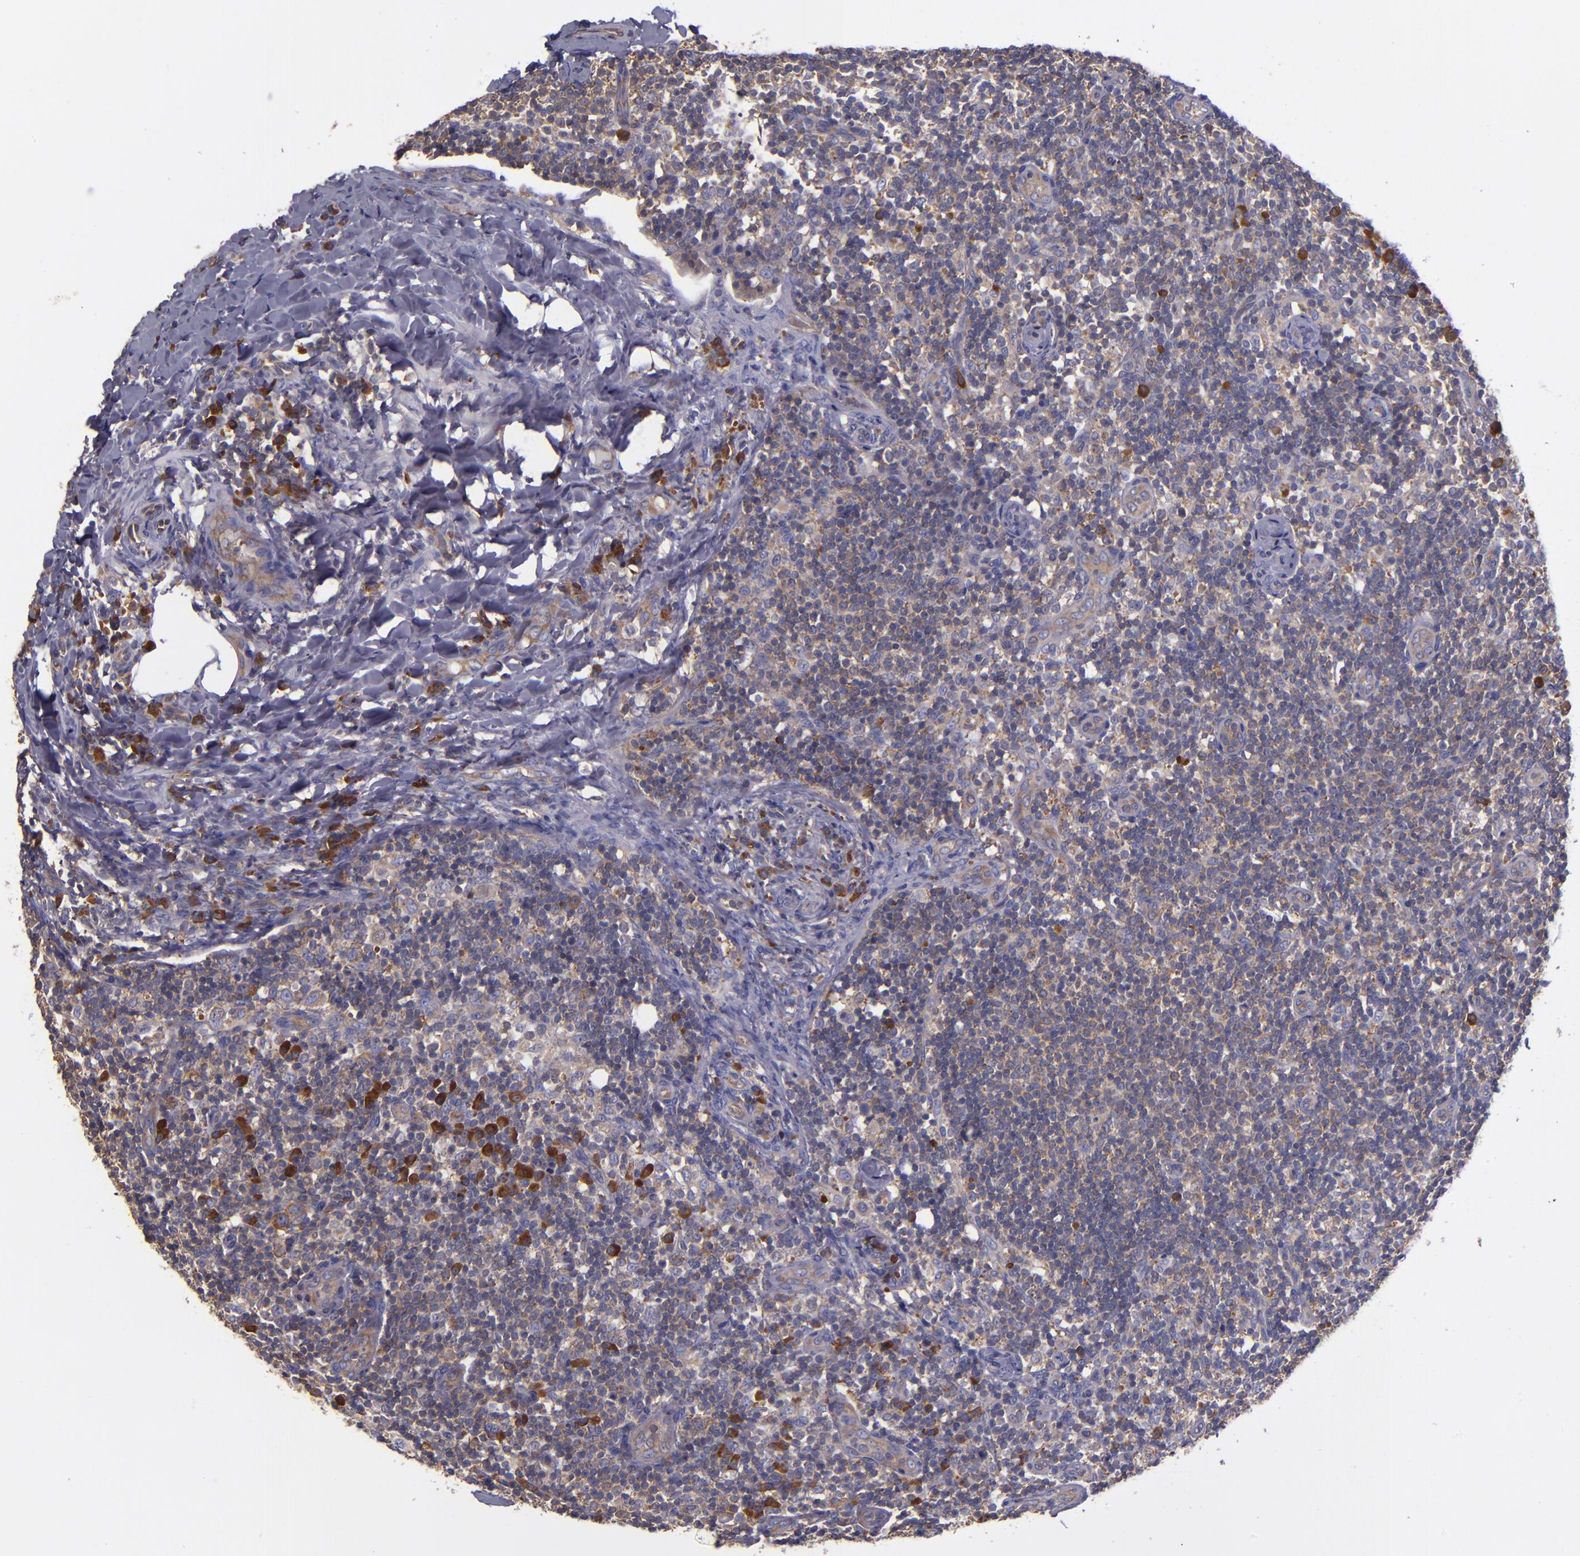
{"staining": {"intensity": "weak", "quantity": ">75%", "location": "cytoplasmic/membranous"}, "tissue": "lymph node", "cell_type": "Germinal center cells", "image_type": "normal", "snomed": [{"axis": "morphology", "description": "Normal tissue, NOS"}, {"axis": "morphology", "description": "Inflammation, NOS"}, {"axis": "topography", "description": "Lymph node"}], "caption": "This is a micrograph of immunohistochemistry (IHC) staining of unremarkable lymph node, which shows weak positivity in the cytoplasmic/membranous of germinal center cells.", "gene": "CARS1", "patient": {"sex": "male", "age": 46}}